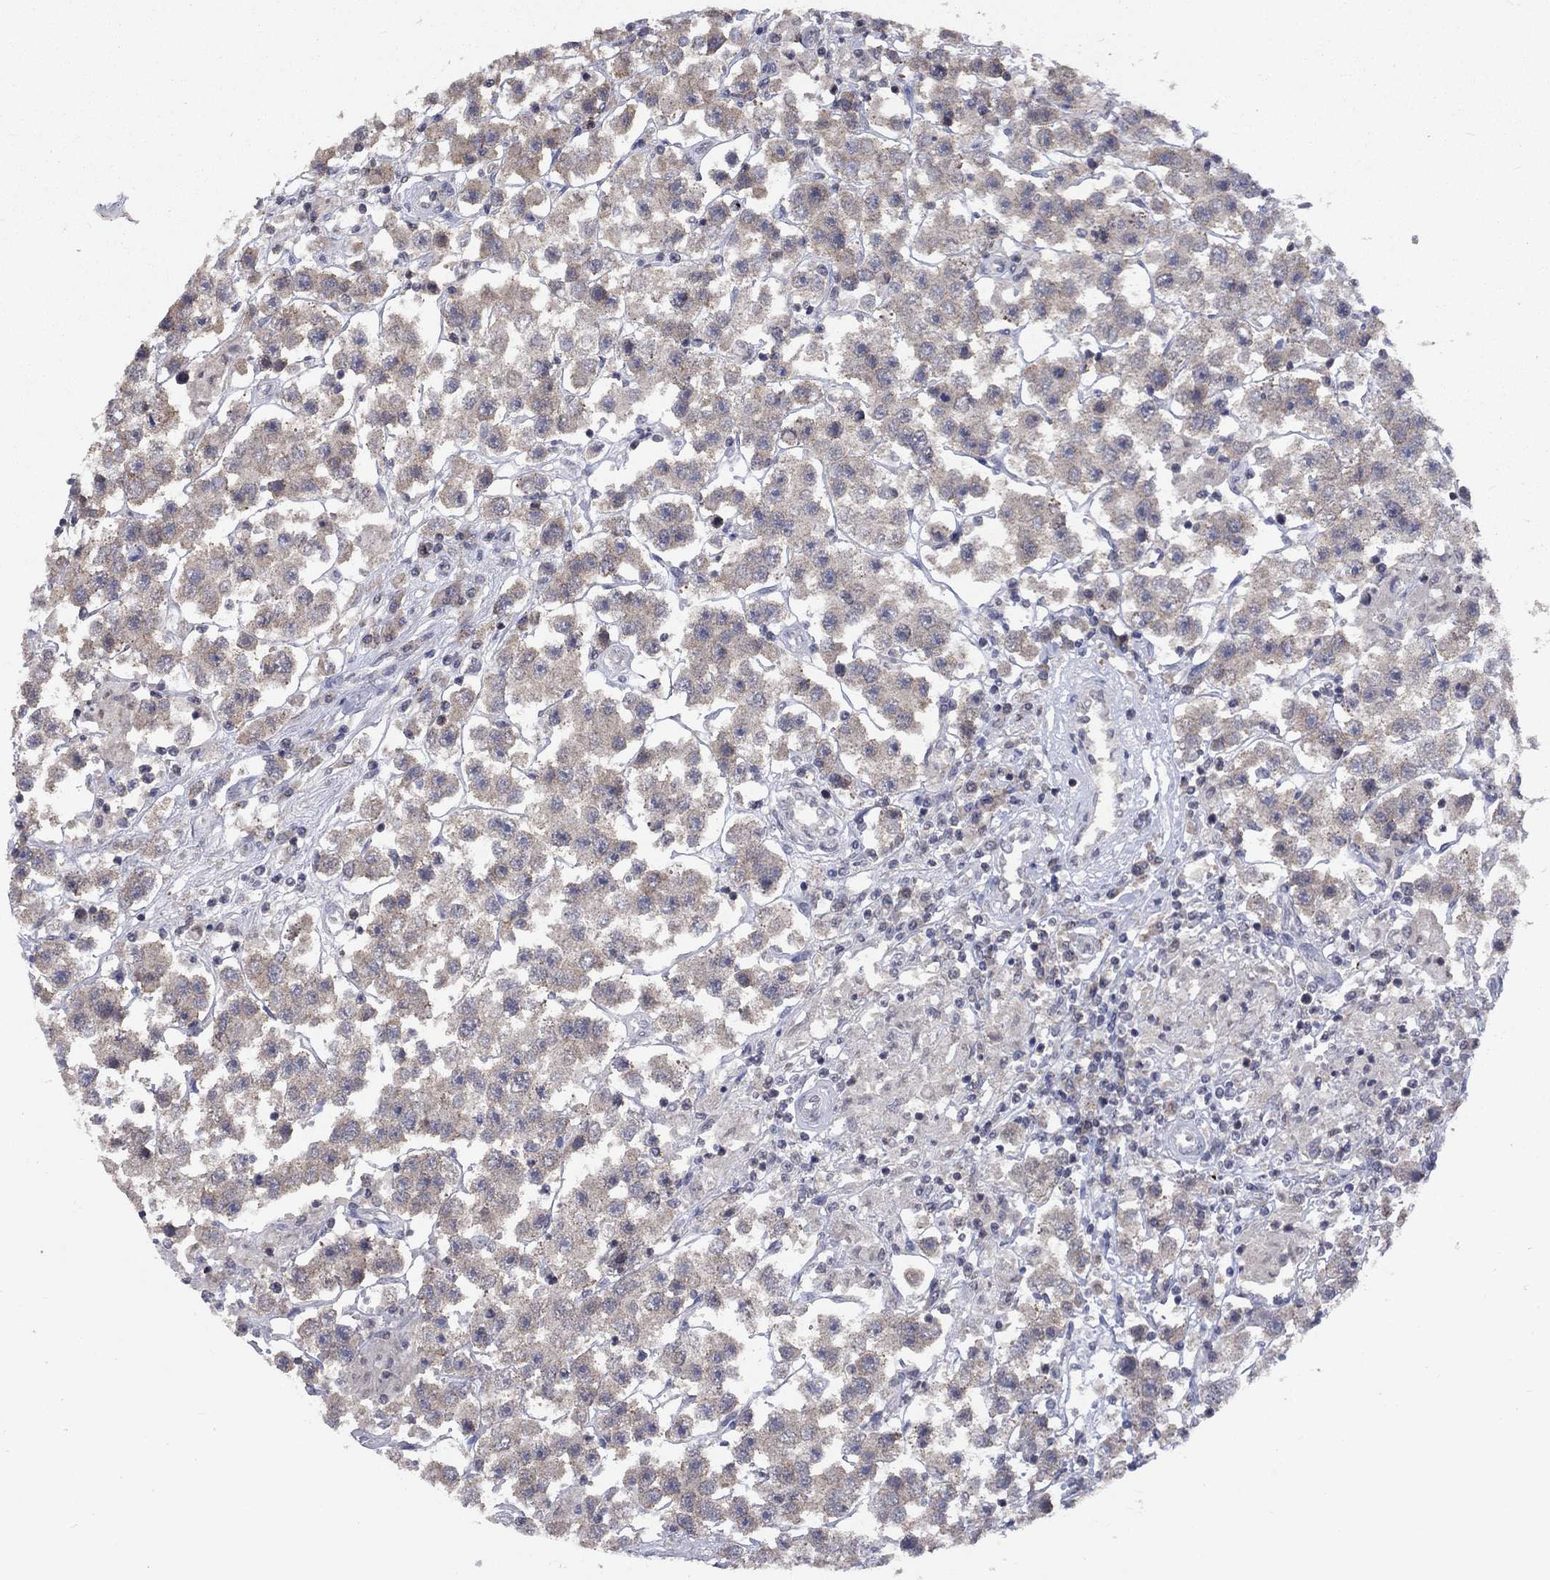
{"staining": {"intensity": "weak", "quantity": "25%-75%", "location": "cytoplasmic/membranous"}, "tissue": "testis cancer", "cell_type": "Tumor cells", "image_type": "cancer", "snomed": [{"axis": "morphology", "description": "Seminoma, NOS"}, {"axis": "topography", "description": "Testis"}], "caption": "Immunohistochemistry (IHC) of testis cancer reveals low levels of weak cytoplasmic/membranous expression in about 25%-75% of tumor cells.", "gene": "SPATA33", "patient": {"sex": "male", "age": 45}}